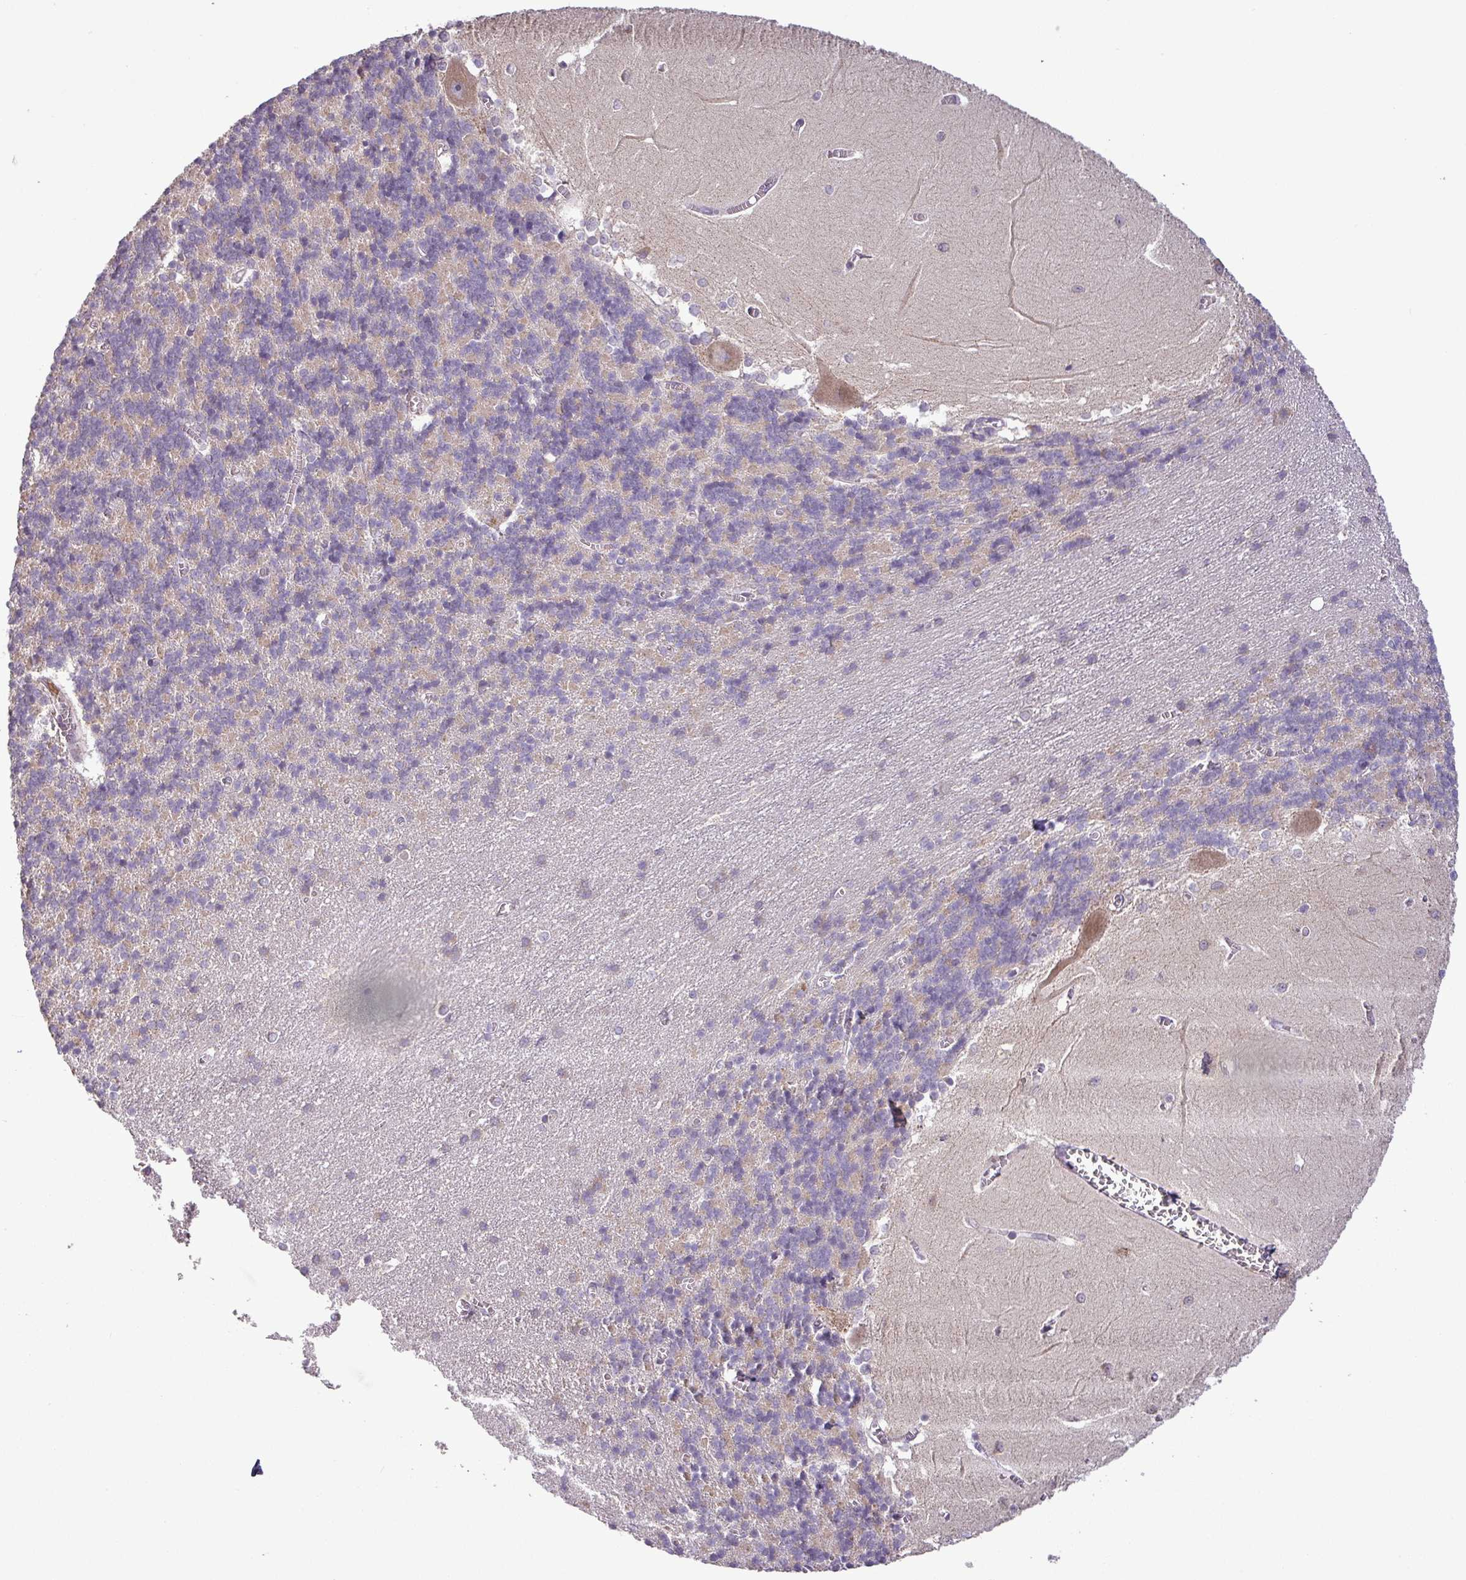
{"staining": {"intensity": "negative", "quantity": "none", "location": "none"}, "tissue": "cerebellum", "cell_type": "Cells in granular layer", "image_type": "normal", "snomed": [{"axis": "morphology", "description": "Normal tissue, NOS"}, {"axis": "topography", "description": "Cerebellum"}], "caption": "An IHC image of benign cerebellum is shown. There is no staining in cells in granular layer of cerebellum. (DAB IHC, high magnification).", "gene": "MOCS3", "patient": {"sex": "male", "age": 37}}